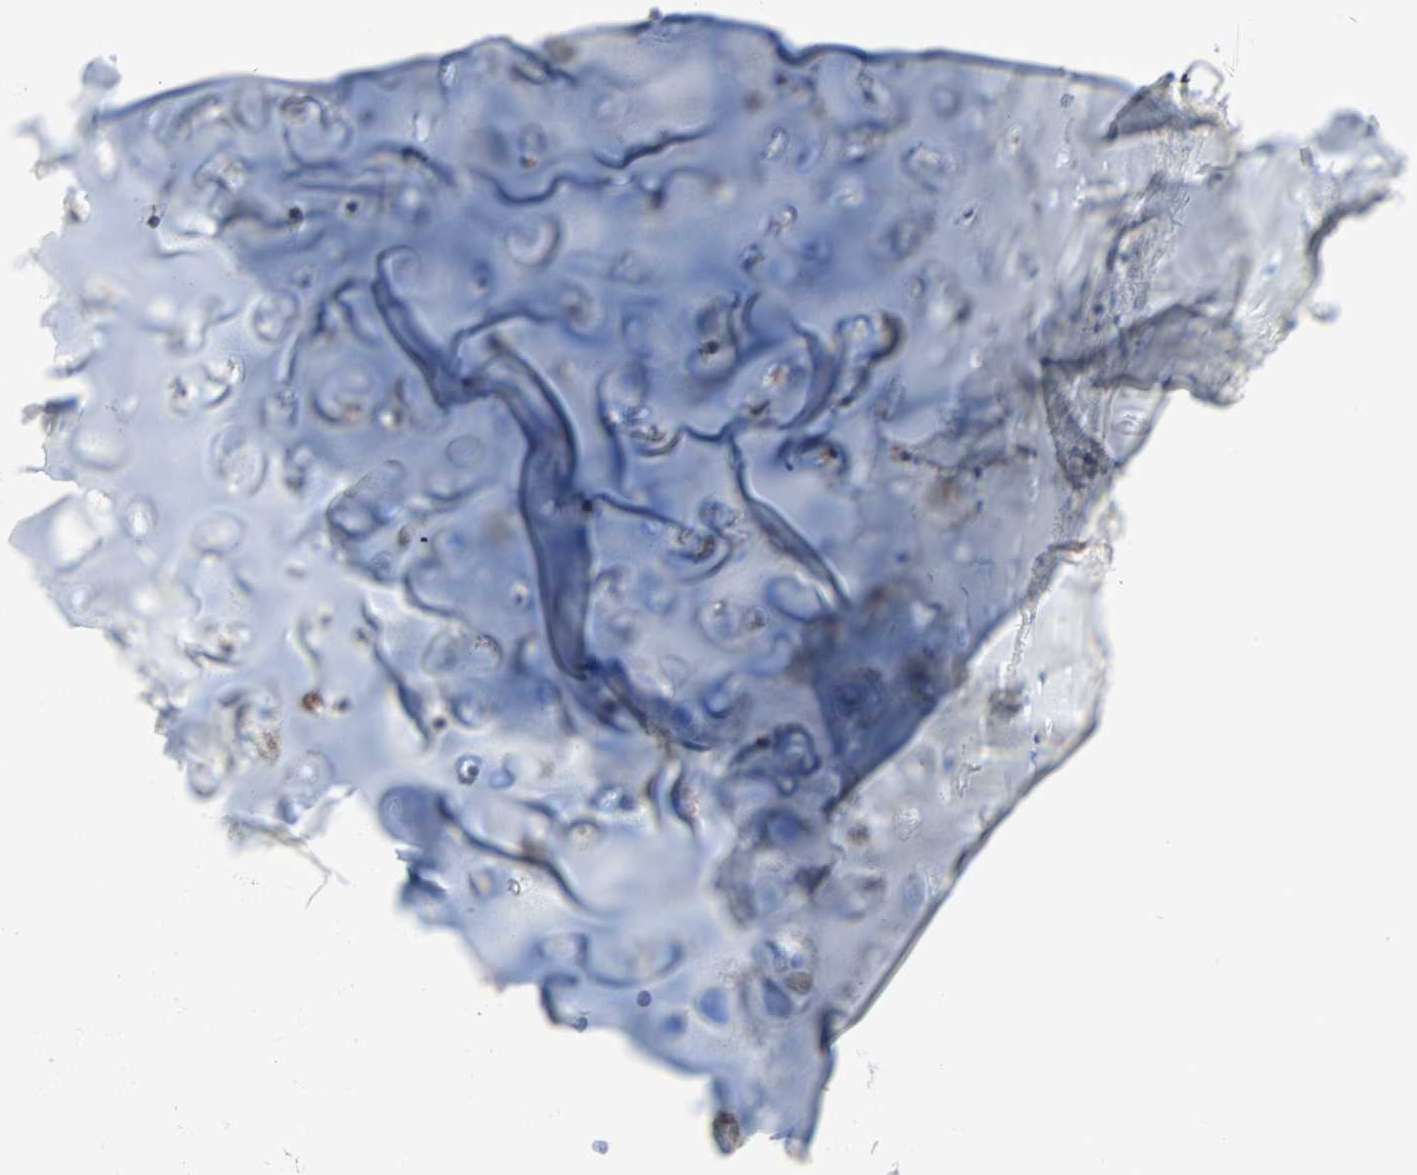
{"staining": {"intensity": "negative", "quantity": "none", "location": "none"}, "tissue": "adipose tissue", "cell_type": "Adipocytes", "image_type": "normal", "snomed": [{"axis": "morphology", "description": "Normal tissue, NOS"}, {"axis": "topography", "description": "Cartilage tissue"}, {"axis": "topography", "description": "Bronchus"}], "caption": "Adipocytes show no significant positivity in normal adipose tissue. The staining was performed using DAB to visualize the protein expression in brown, while the nuclei were stained in blue with hematoxylin (Magnification: 20x).", "gene": "ACVRL1", "patient": {"sex": "female", "age": 73}}